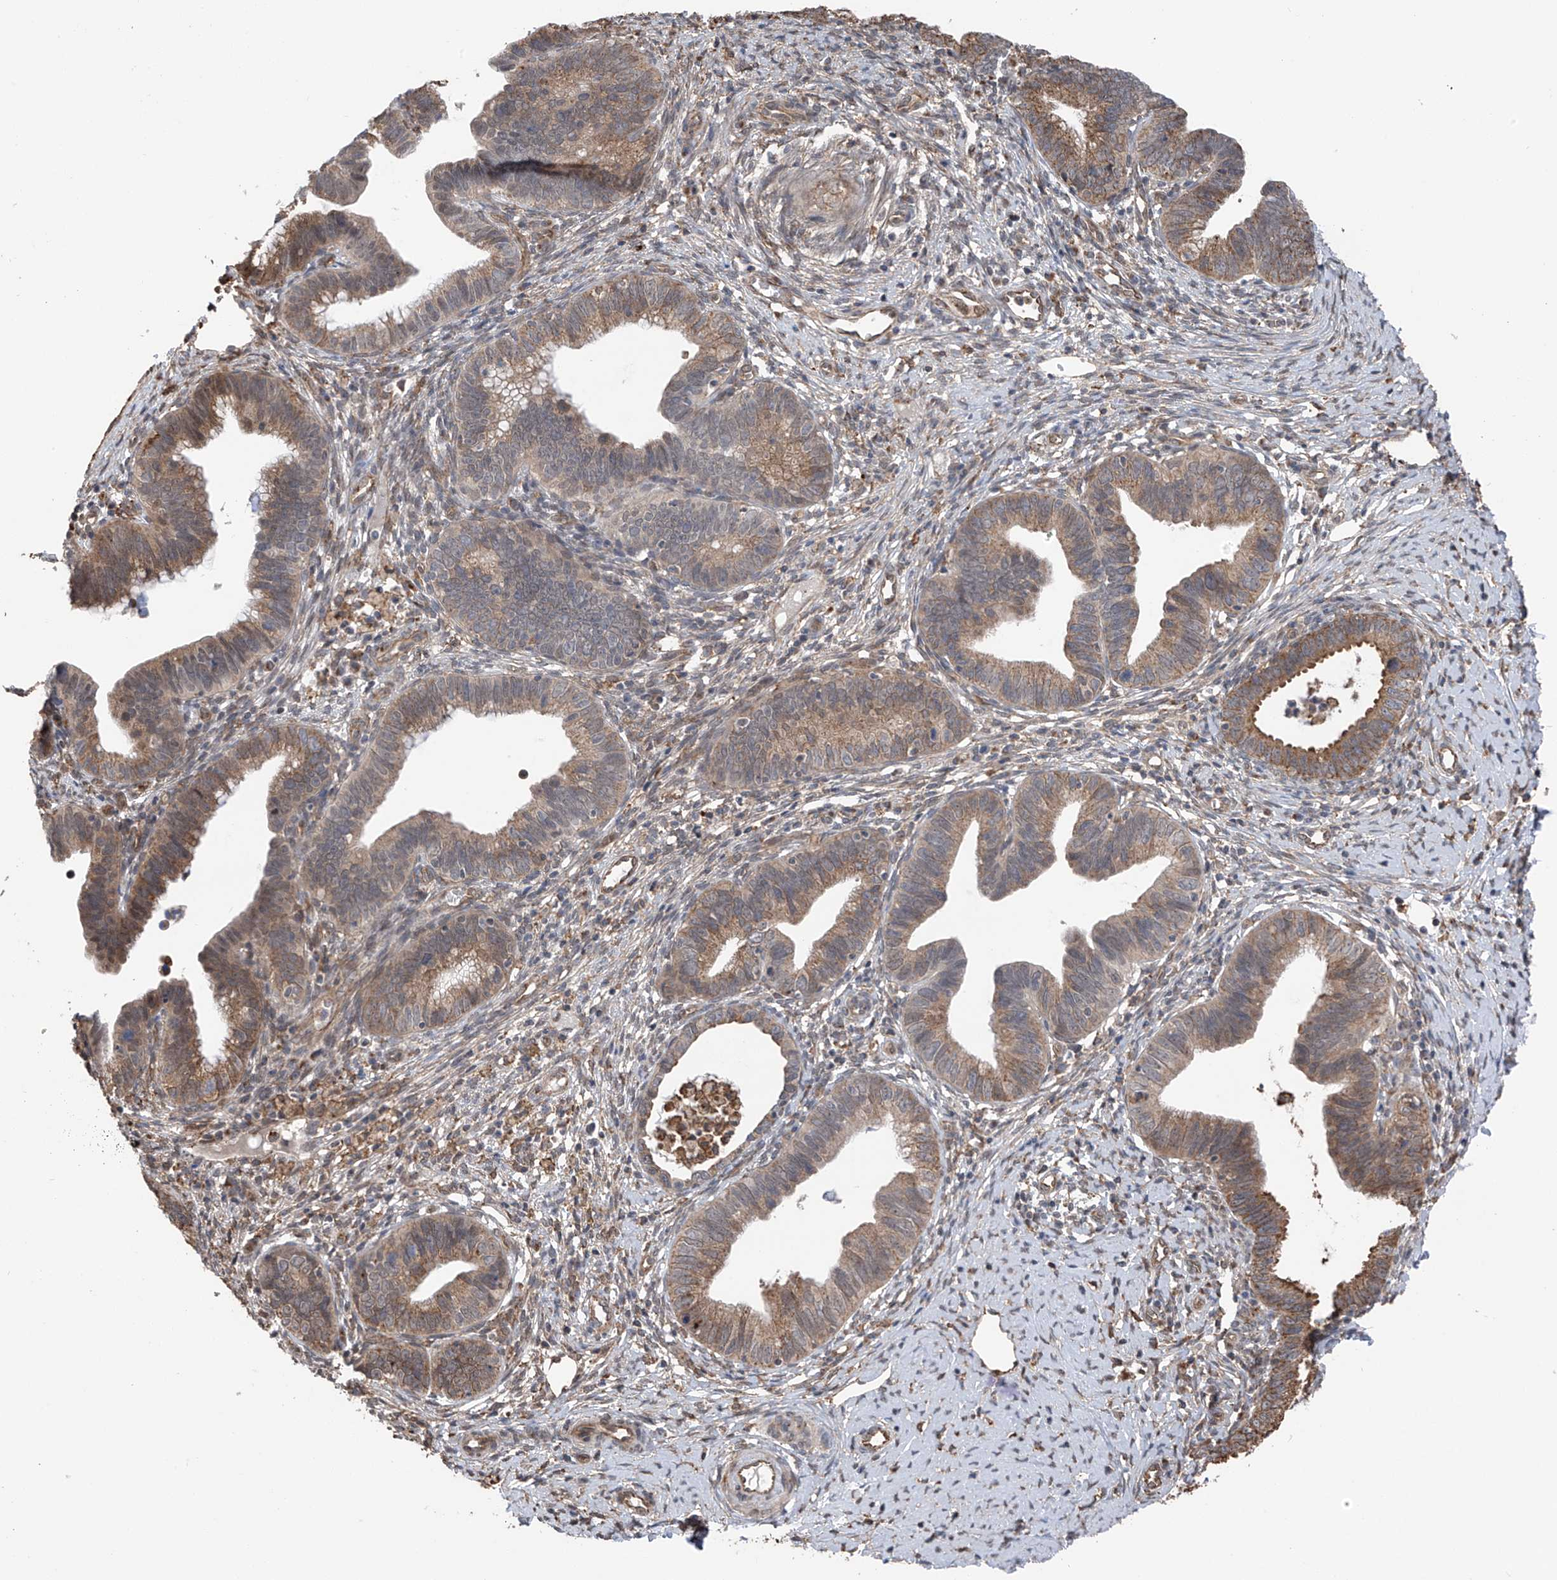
{"staining": {"intensity": "moderate", "quantity": ">75%", "location": "cytoplasmic/membranous"}, "tissue": "cervical cancer", "cell_type": "Tumor cells", "image_type": "cancer", "snomed": [{"axis": "morphology", "description": "Adenocarcinoma, NOS"}, {"axis": "topography", "description": "Cervix"}], "caption": "Immunohistochemical staining of human cervical adenocarcinoma reveals medium levels of moderate cytoplasmic/membranous protein staining in approximately >75% of tumor cells.", "gene": "ZNF189", "patient": {"sex": "female", "age": 36}}